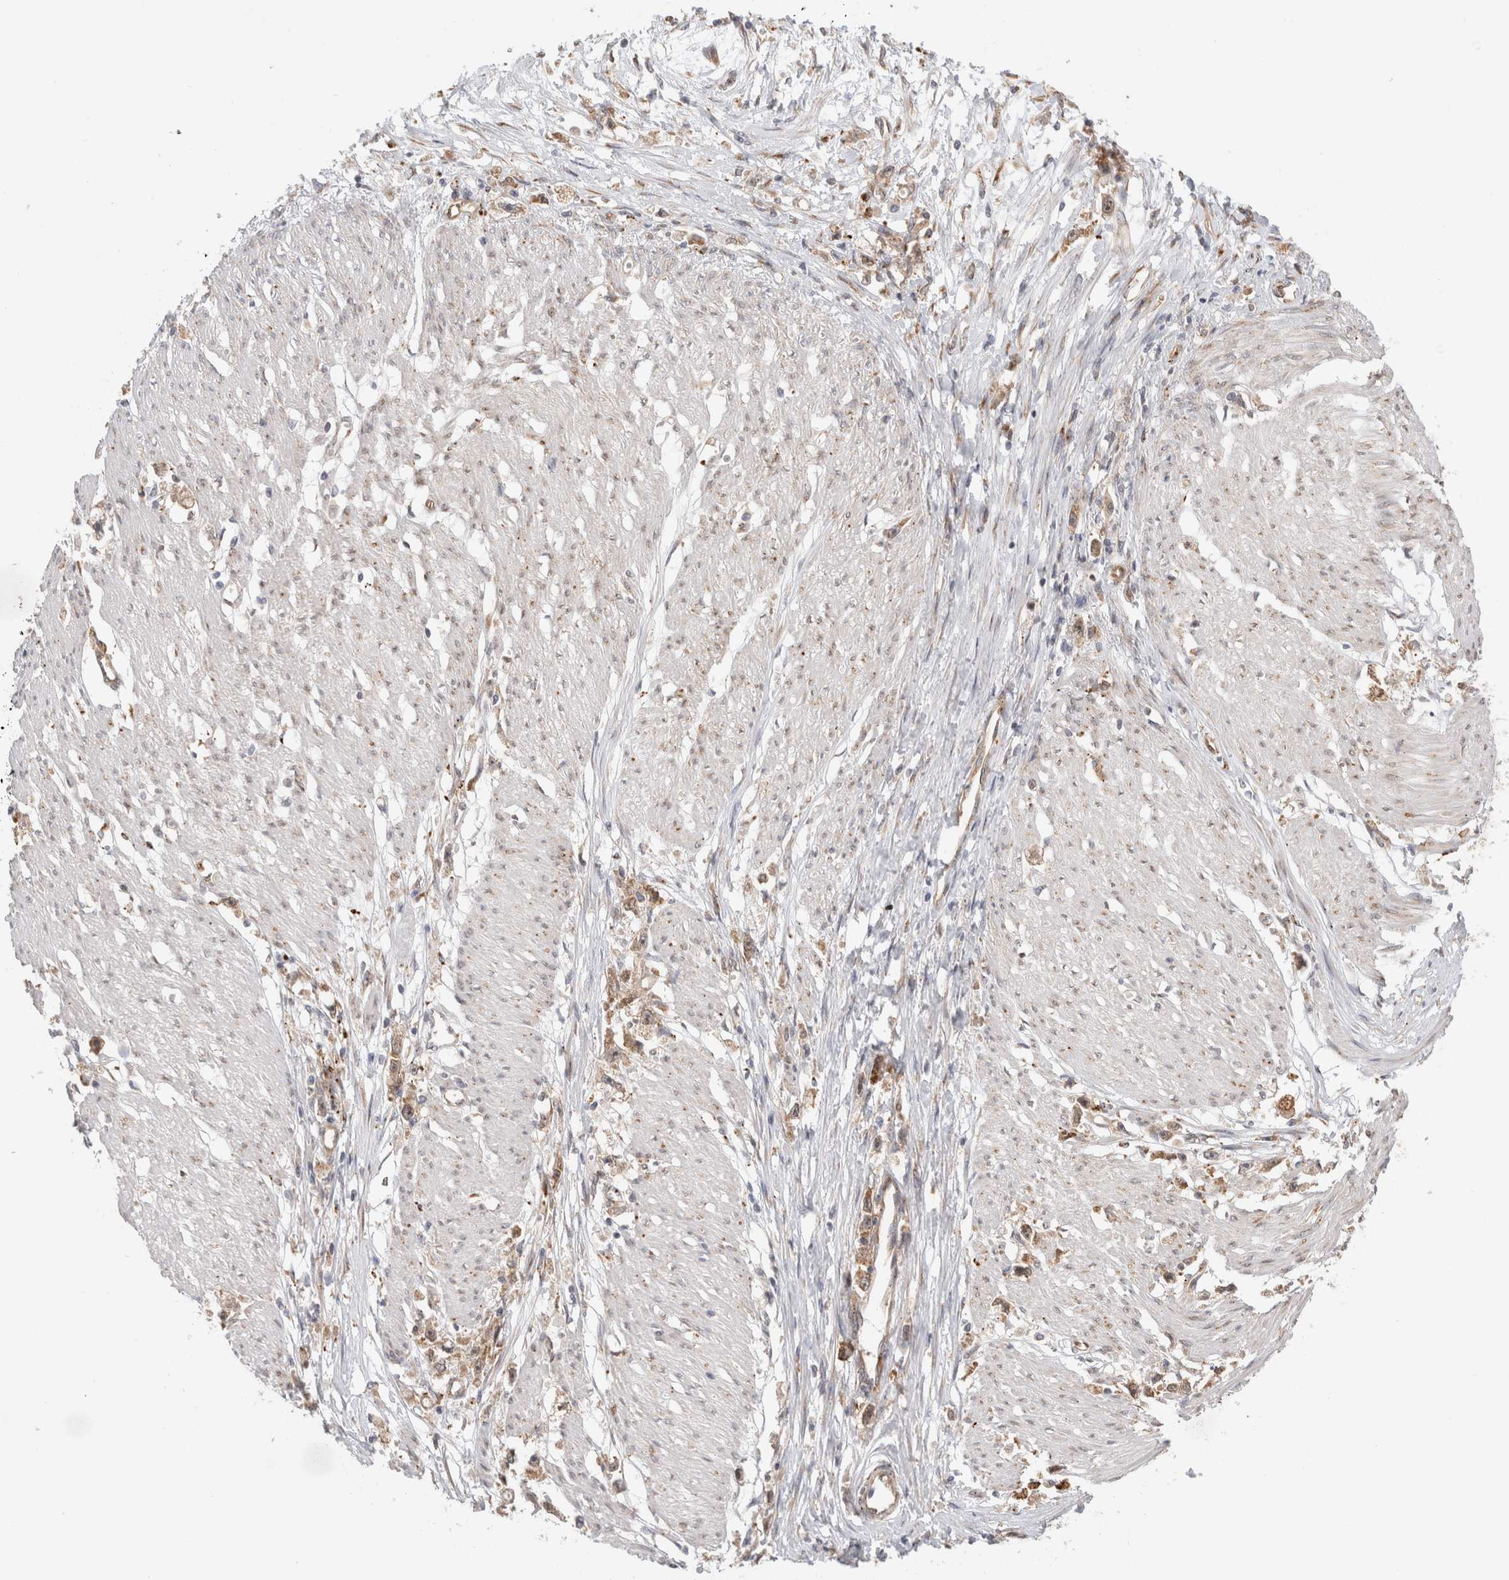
{"staining": {"intensity": "weak", "quantity": ">75%", "location": "cytoplasmic/membranous"}, "tissue": "stomach cancer", "cell_type": "Tumor cells", "image_type": "cancer", "snomed": [{"axis": "morphology", "description": "Adenocarcinoma, NOS"}, {"axis": "topography", "description": "Stomach"}], "caption": "Protein analysis of stomach cancer (adenocarcinoma) tissue reveals weak cytoplasmic/membranous positivity in about >75% of tumor cells.", "gene": "ACTL9", "patient": {"sex": "female", "age": 59}}